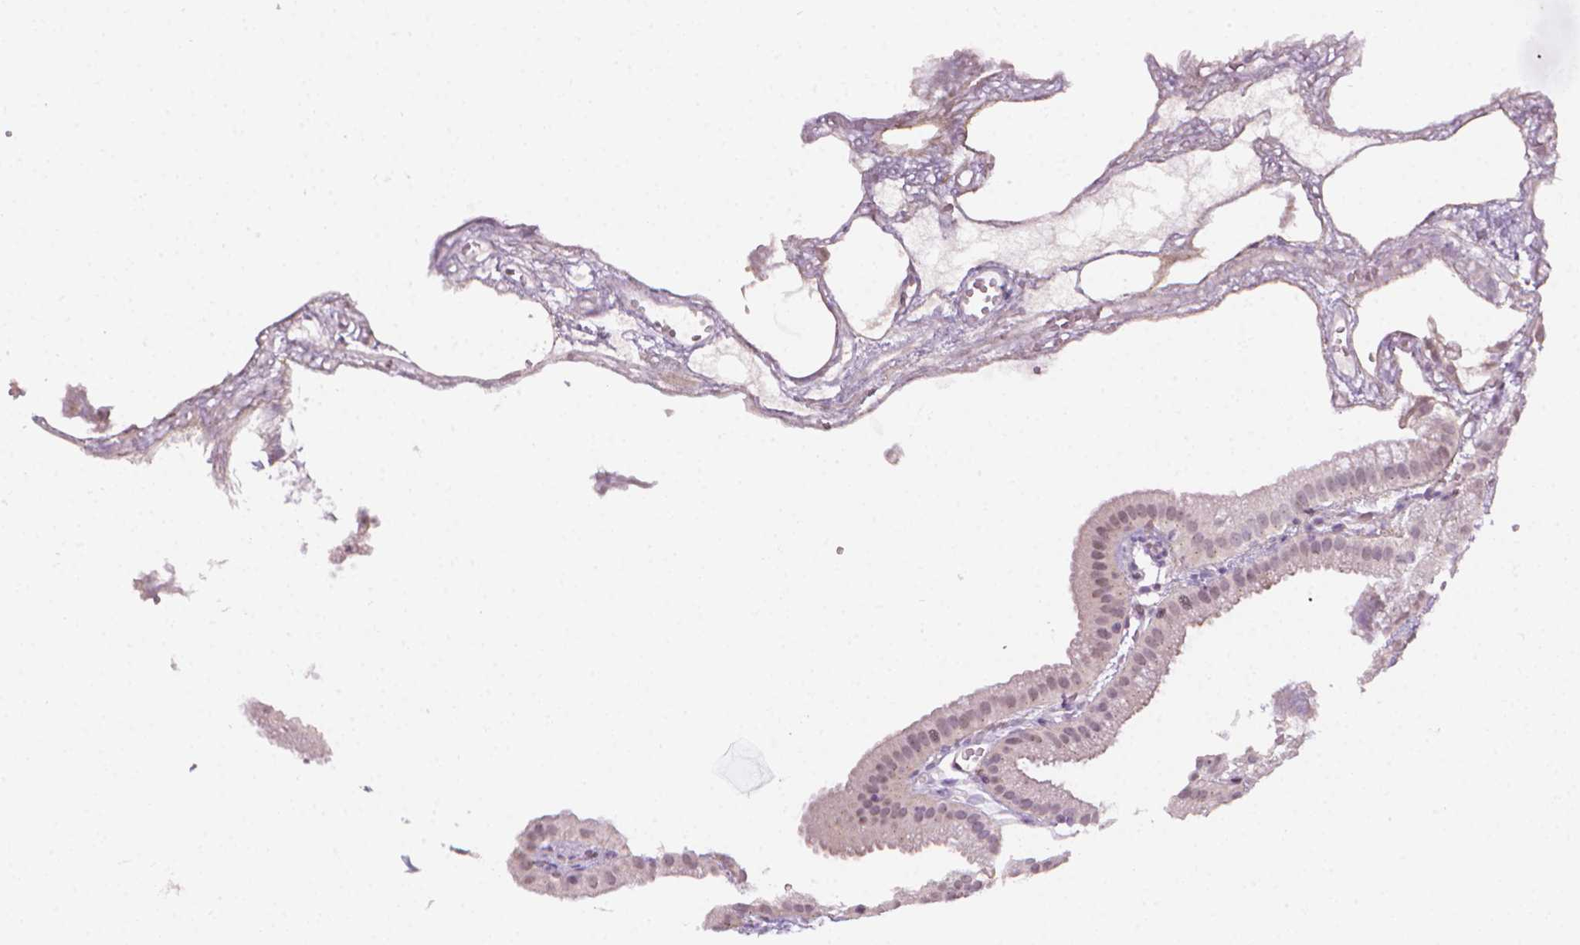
{"staining": {"intensity": "negative", "quantity": "none", "location": "none"}, "tissue": "gallbladder", "cell_type": "Glandular cells", "image_type": "normal", "snomed": [{"axis": "morphology", "description": "Normal tissue, NOS"}, {"axis": "topography", "description": "Gallbladder"}], "caption": "Human gallbladder stained for a protein using immunohistochemistry (IHC) exhibits no staining in glandular cells.", "gene": "NCAN", "patient": {"sex": "female", "age": 63}}